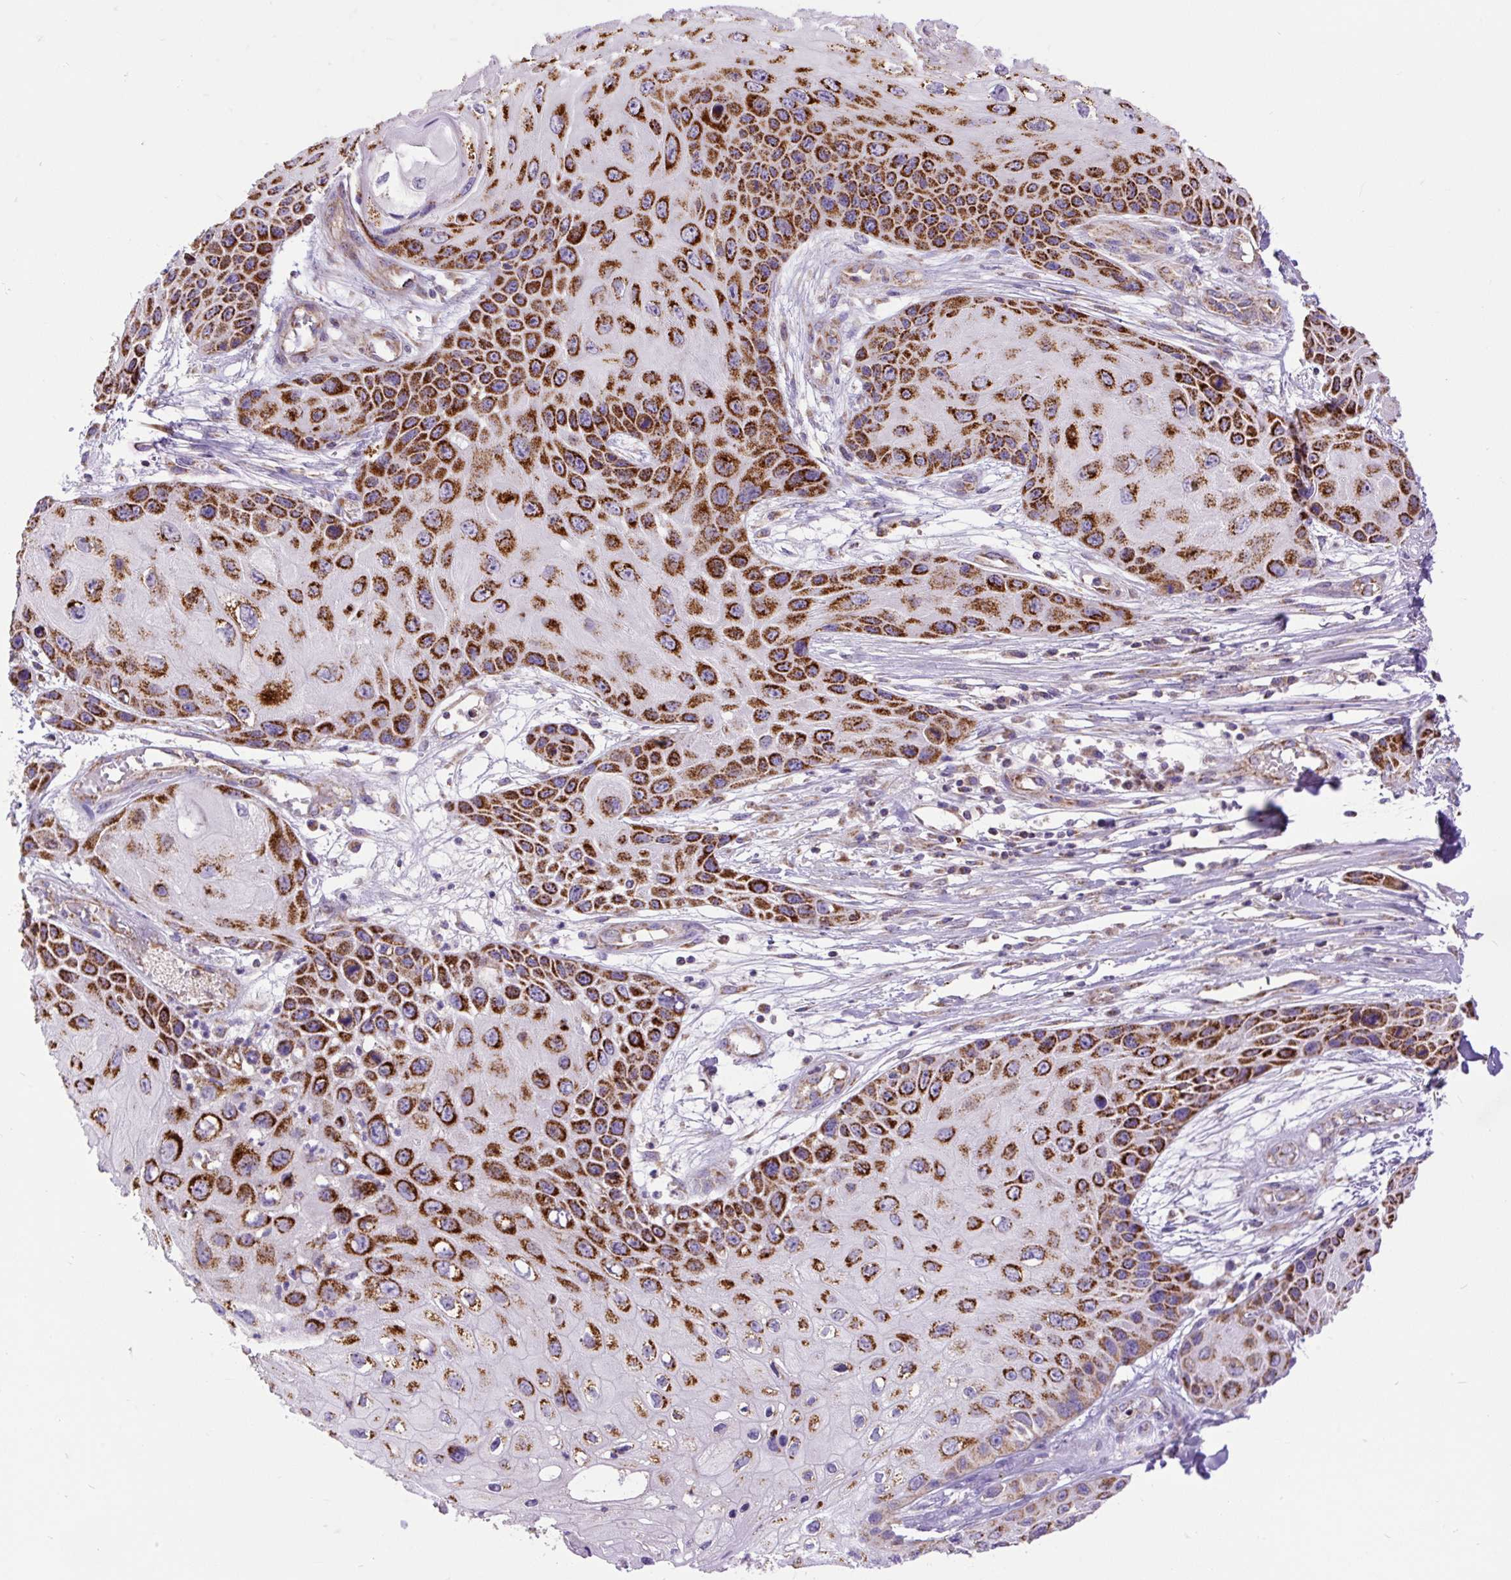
{"staining": {"intensity": "strong", "quantity": ">75%", "location": "cytoplasmic/membranous"}, "tissue": "skin cancer", "cell_type": "Tumor cells", "image_type": "cancer", "snomed": [{"axis": "morphology", "description": "Squamous cell carcinoma, NOS"}, {"axis": "topography", "description": "Skin"}, {"axis": "topography", "description": "Vulva"}], "caption": "This image demonstrates immunohistochemistry staining of human skin squamous cell carcinoma, with high strong cytoplasmic/membranous expression in about >75% of tumor cells.", "gene": "TOMM40", "patient": {"sex": "female", "age": 44}}